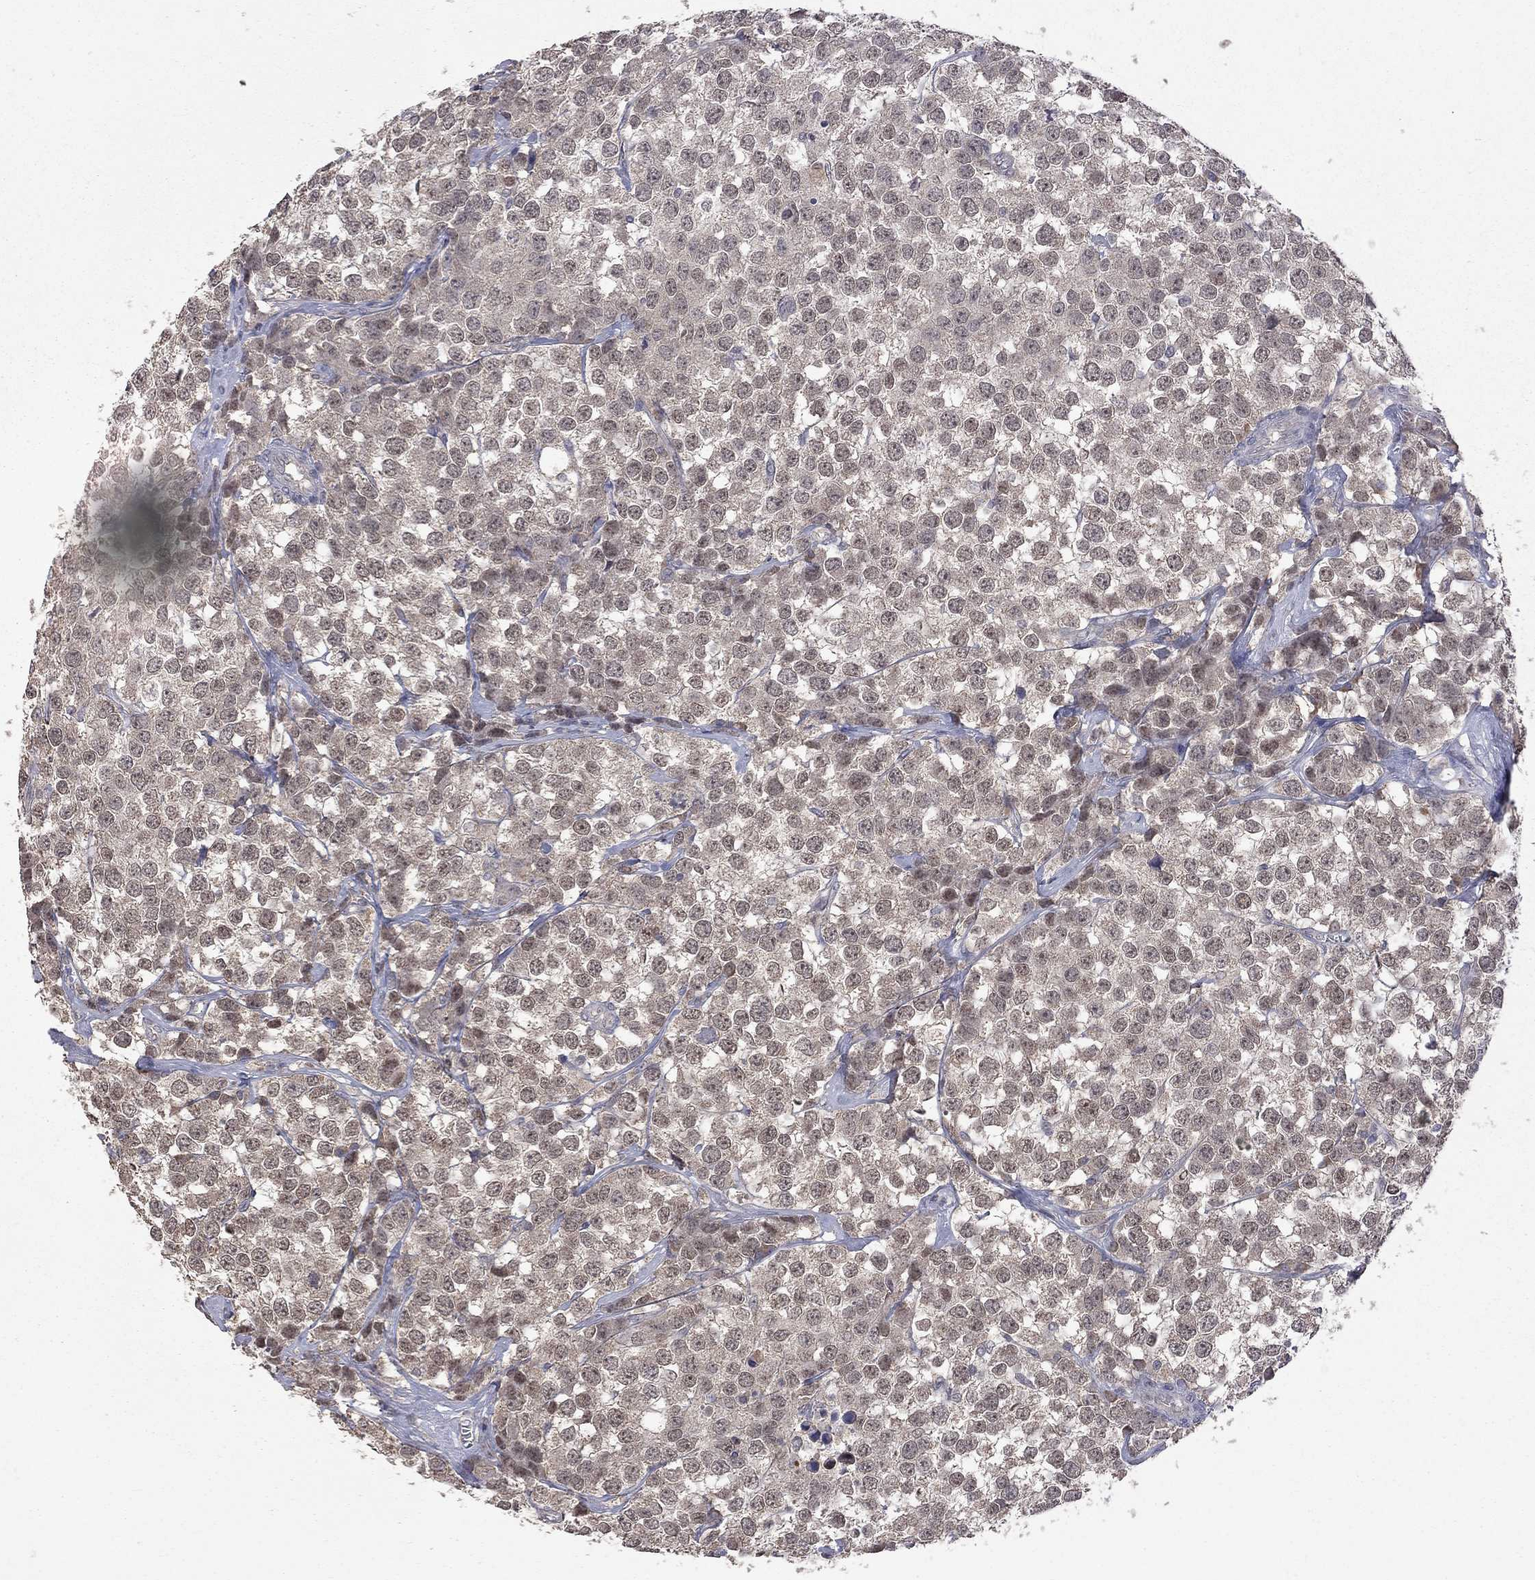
{"staining": {"intensity": "weak", "quantity": ">75%", "location": "cytoplasmic/membranous"}, "tissue": "testis cancer", "cell_type": "Tumor cells", "image_type": "cancer", "snomed": [{"axis": "morphology", "description": "Seminoma, NOS"}, {"axis": "topography", "description": "Testis"}], "caption": "Human testis cancer stained with a brown dye shows weak cytoplasmic/membranous positive positivity in about >75% of tumor cells.", "gene": "HTR6", "patient": {"sex": "male", "age": 59}}